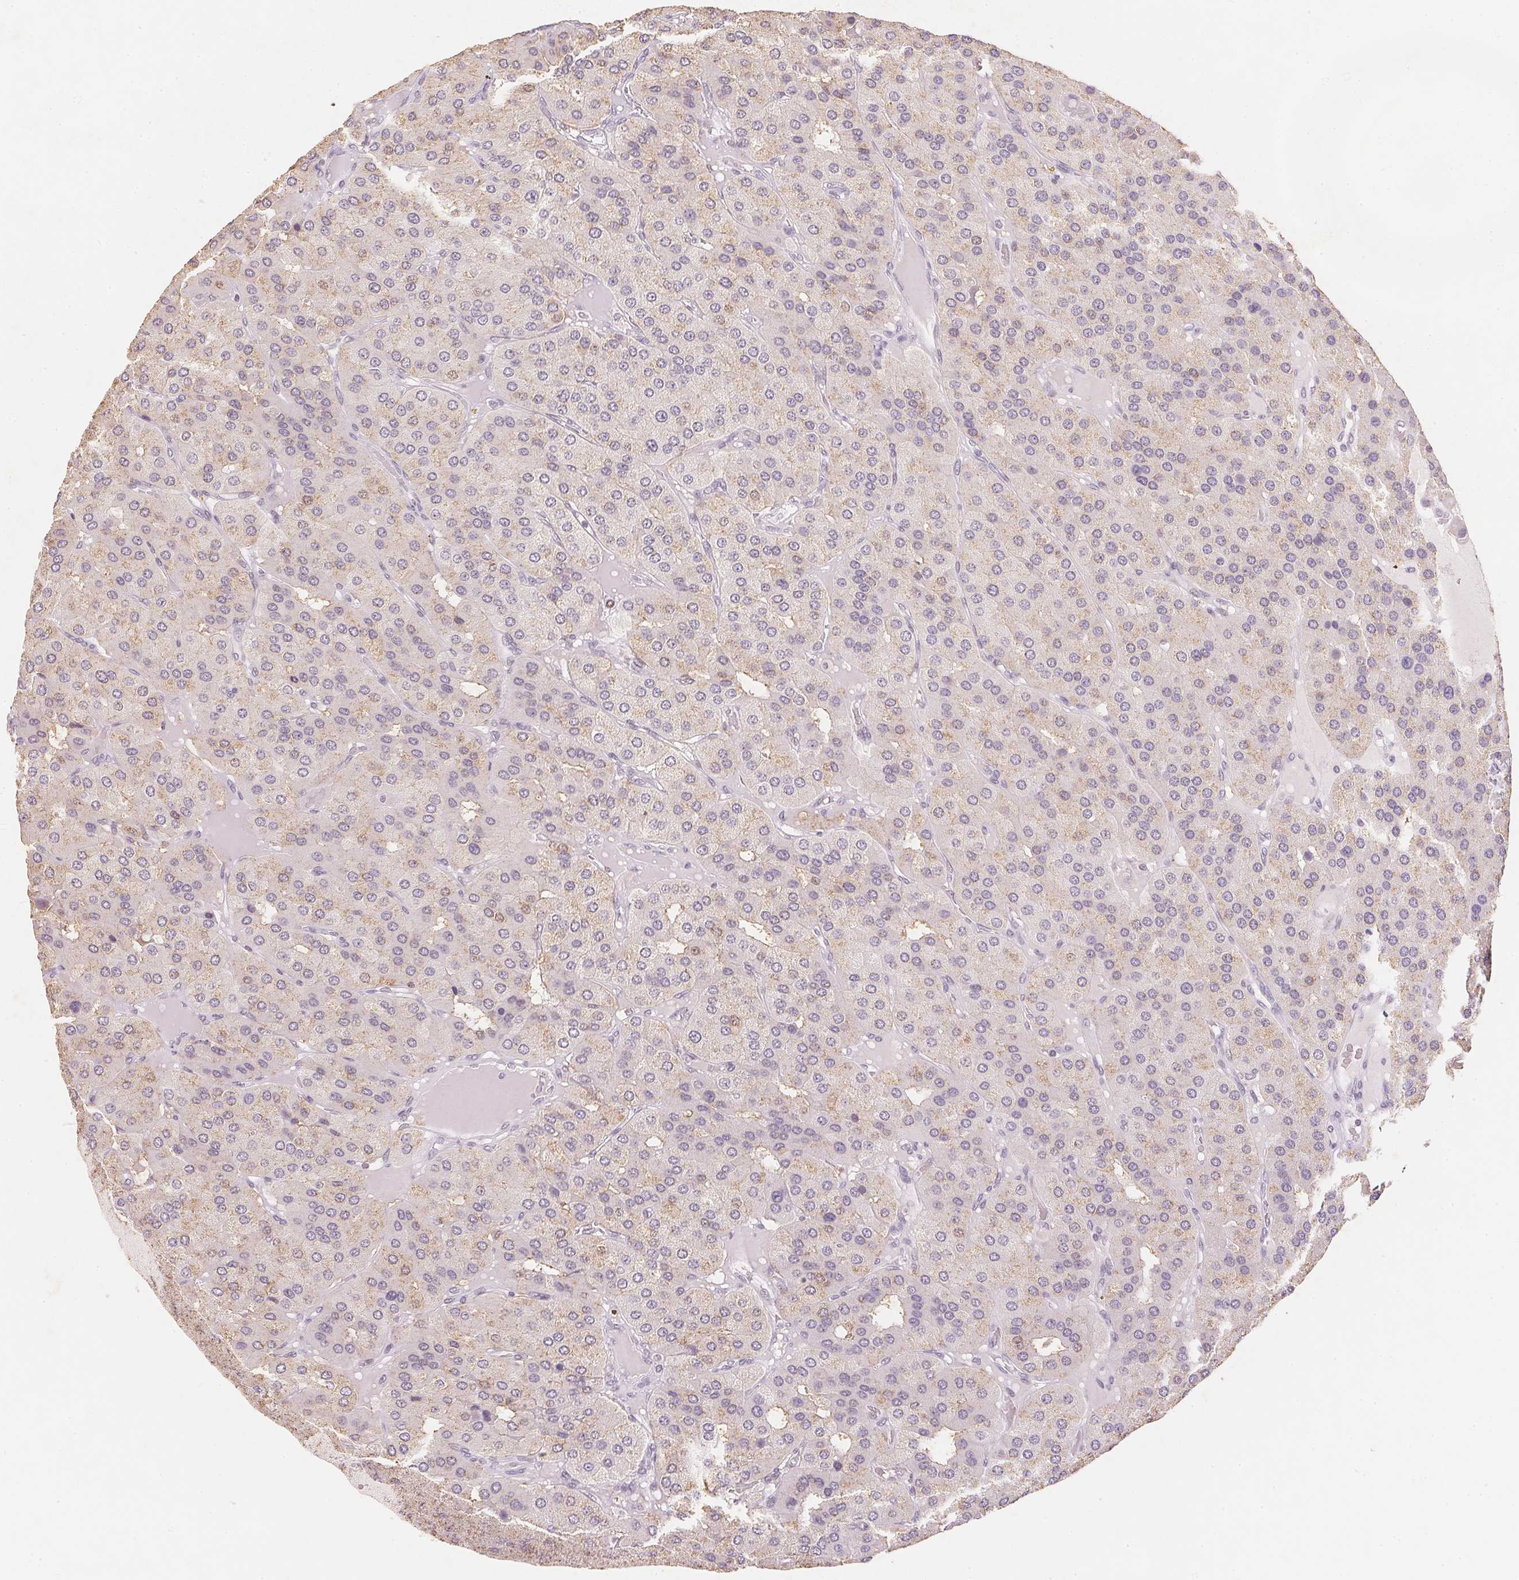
{"staining": {"intensity": "weak", "quantity": "25%-75%", "location": "cytoplasmic/membranous"}, "tissue": "parathyroid gland", "cell_type": "Glandular cells", "image_type": "normal", "snomed": [{"axis": "morphology", "description": "Normal tissue, NOS"}, {"axis": "morphology", "description": "Adenoma, NOS"}, {"axis": "topography", "description": "Parathyroid gland"}], "caption": "Weak cytoplasmic/membranous protein expression is seen in about 25%-75% of glandular cells in parathyroid gland.", "gene": "SMTN", "patient": {"sex": "female", "age": 86}}